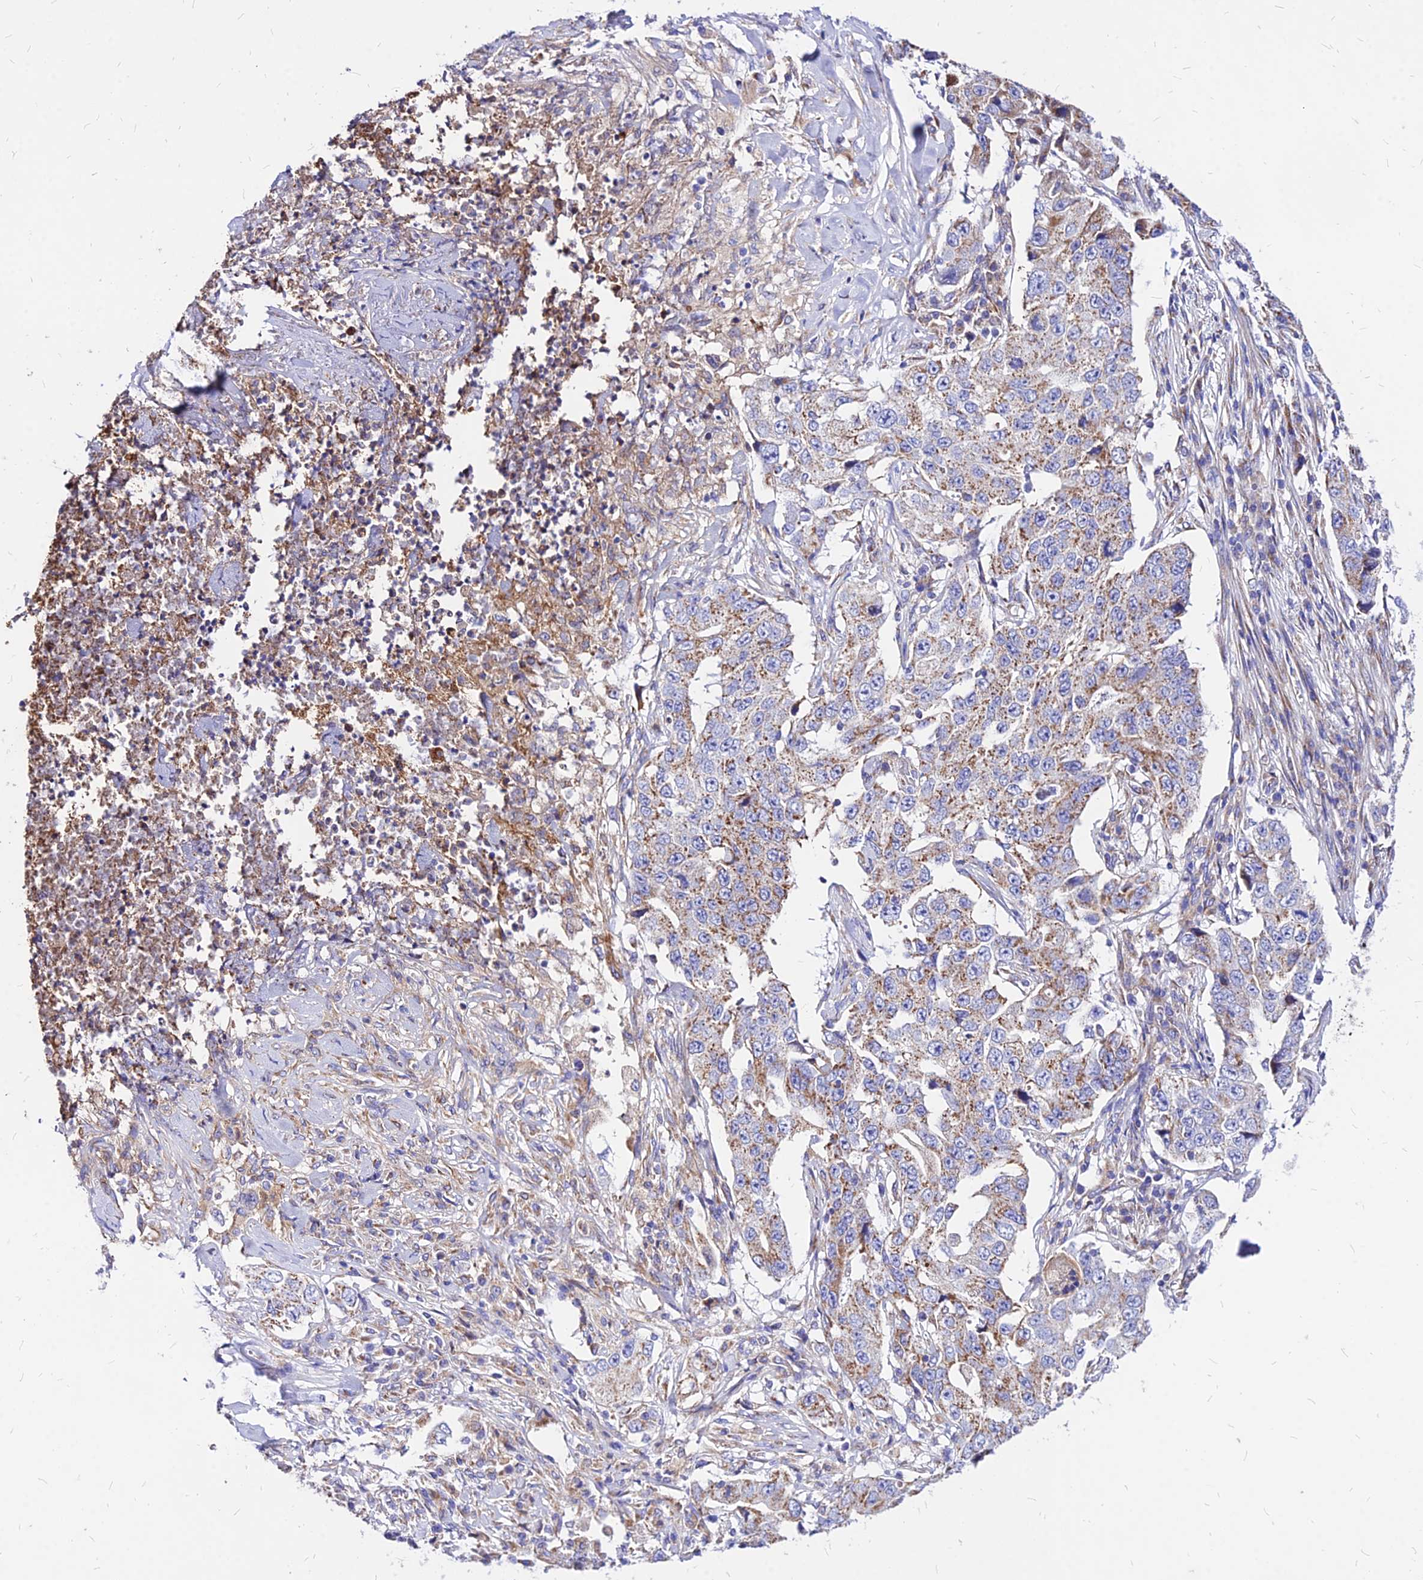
{"staining": {"intensity": "moderate", "quantity": ">75%", "location": "cytoplasmic/membranous"}, "tissue": "lung cancer", "cell_type": "Tumor cells", "image_type": "cancer", "snomed": [{"axis": "morphology", "description": "Adenocarcinoma, NOS"}, {"axis": "topography", "description": "Lung"}], "caption": "A micrograph showing moderate cytoplasmic/membranous expression in about >75% of tumor cells in adenocarcinoma (lung), as visualized by brown immunohistochemical staining.", "gene": "MRPL3", "patient": {"sex": "female", "age": 51}}